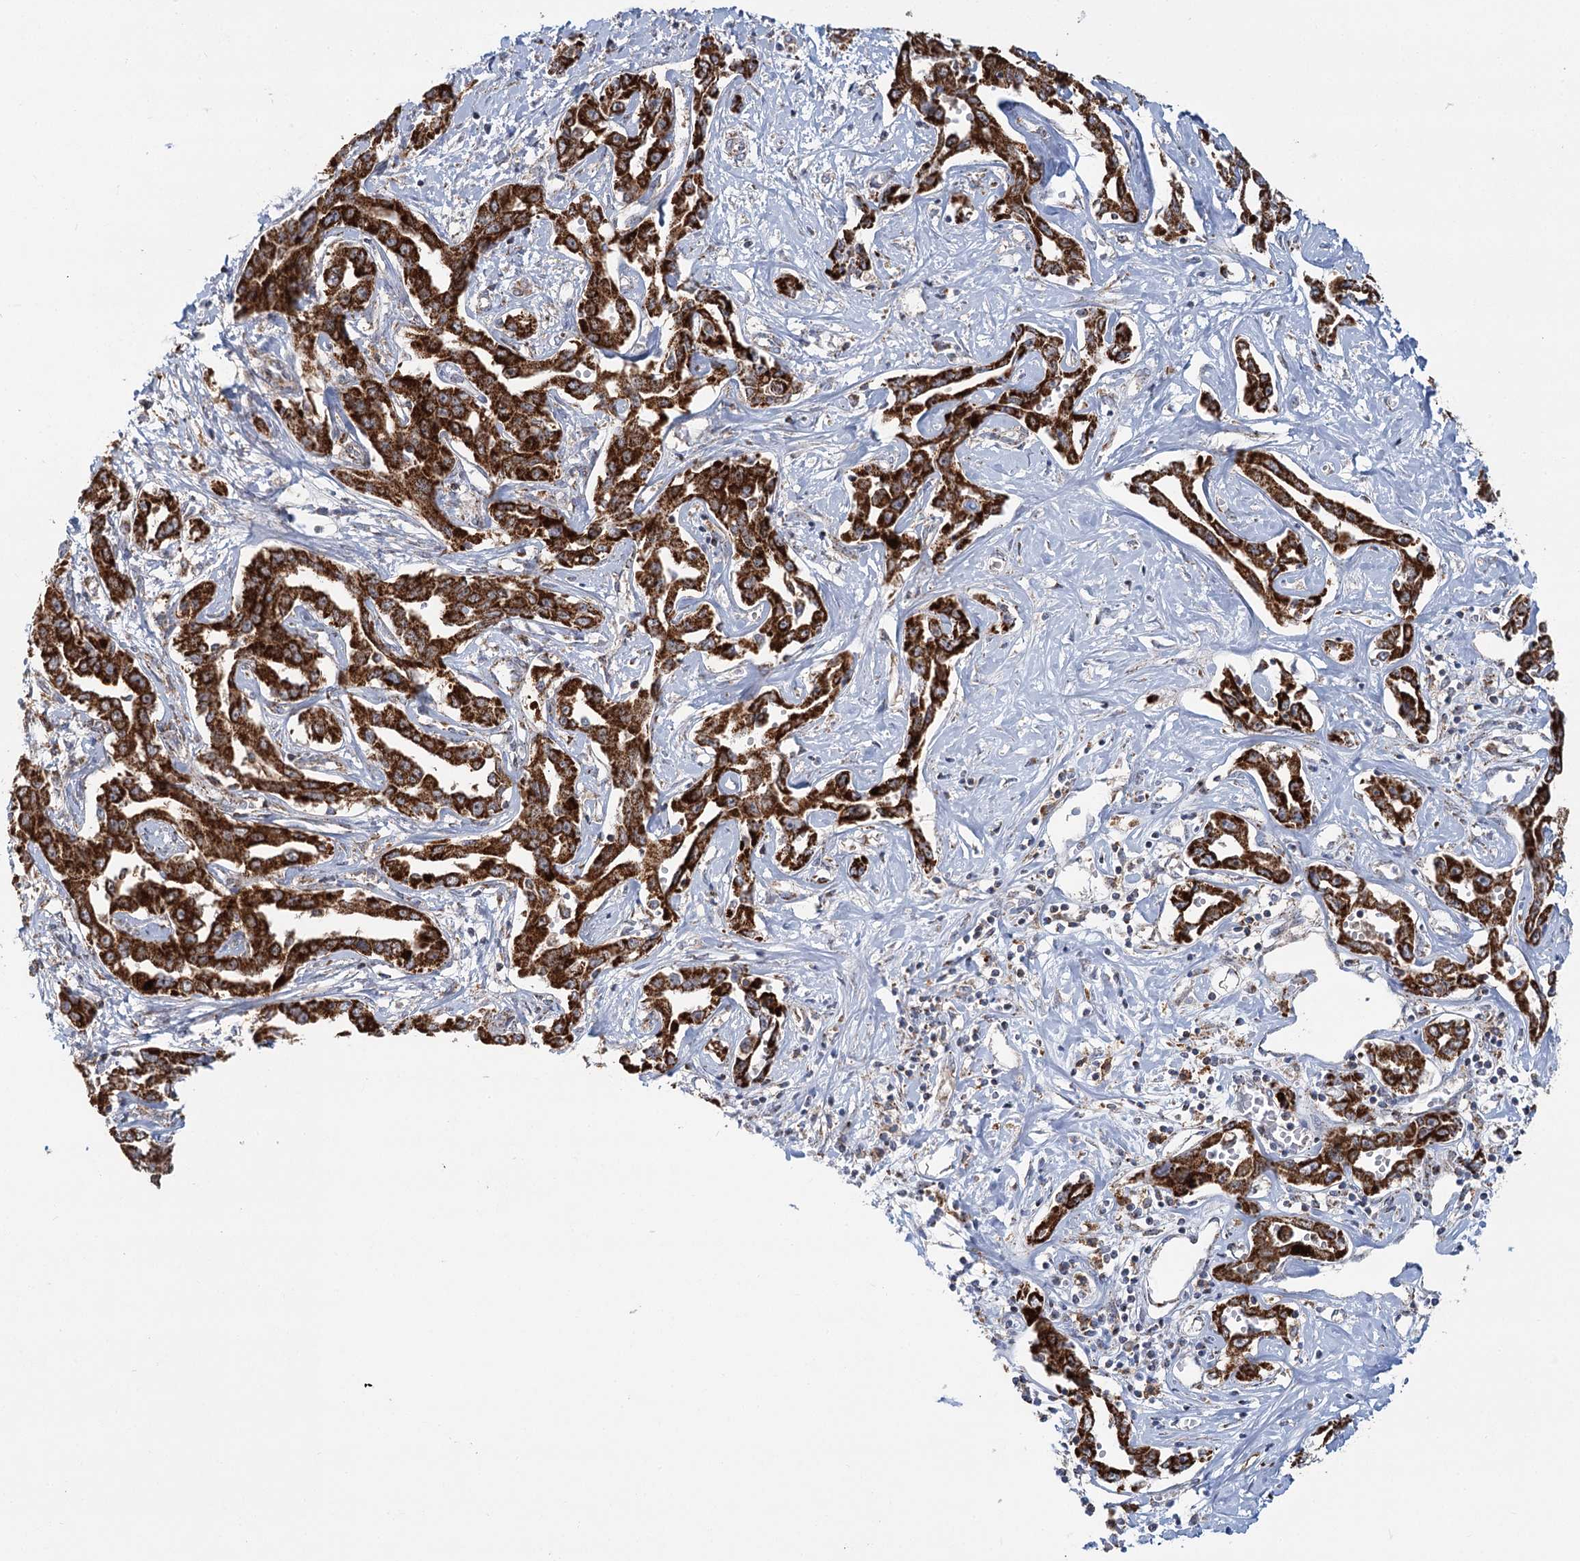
{"staining": {"intensity": "strong", "quantity": ">75%", "location": "cytoplasmic/membranous"}, "tissue": "liver cancer", "cell_type": "Tumor cells", "image_type": "cancer", "snomed": [{"axis": "morphology", "description": "Cholangiocarcinoma"}, {"axis": "topography", "description": "Liver"}], "caption": "Immunohistochemical staining of human liver cancer (cholangiocarcinoma) reveals strong cytoplasmic/membranous protein positivity in approximately >75% of tumor cells.", "gene": "TAS1R1", "patient": {"sex": "male", "age": 59}}